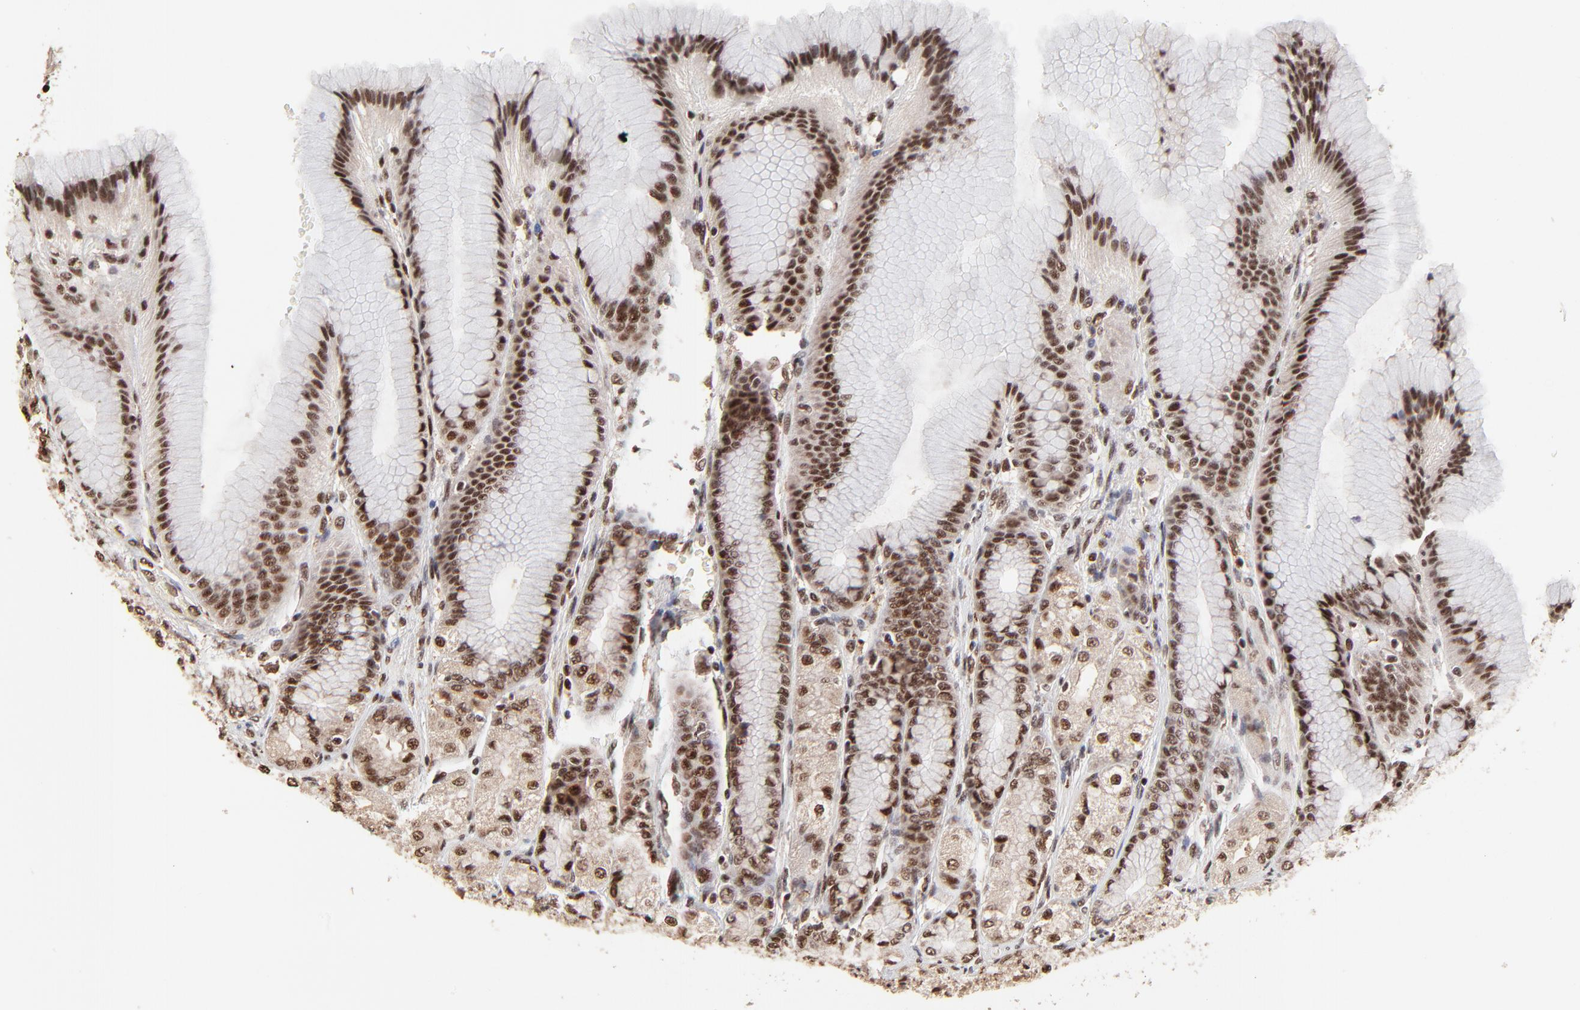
{"staining": {"intensity": "strong", "quantity": ">75%", "location": "nuclear"}, "tissue": "stomach", "cell_type": "Glandular cells", "image_type": "normal", "snomed": [{"axis": "morphology", "description": "Normal tissue, NOS"}, {"axis": "morphology", "description": "Adenocarcinoma, NOS"}, {"axis": "topography", "description": "Stomach"}, {"axis": "topography", "description": "Stomach, lower"}], "caption": "Immunohistochemical staining of benign human stomach displays >75% levels of strong nuclear protein positivity in approximately >75% of glandular cells.", "gene": "RBM22", "patient": {"sex": "female", "age": 65}}